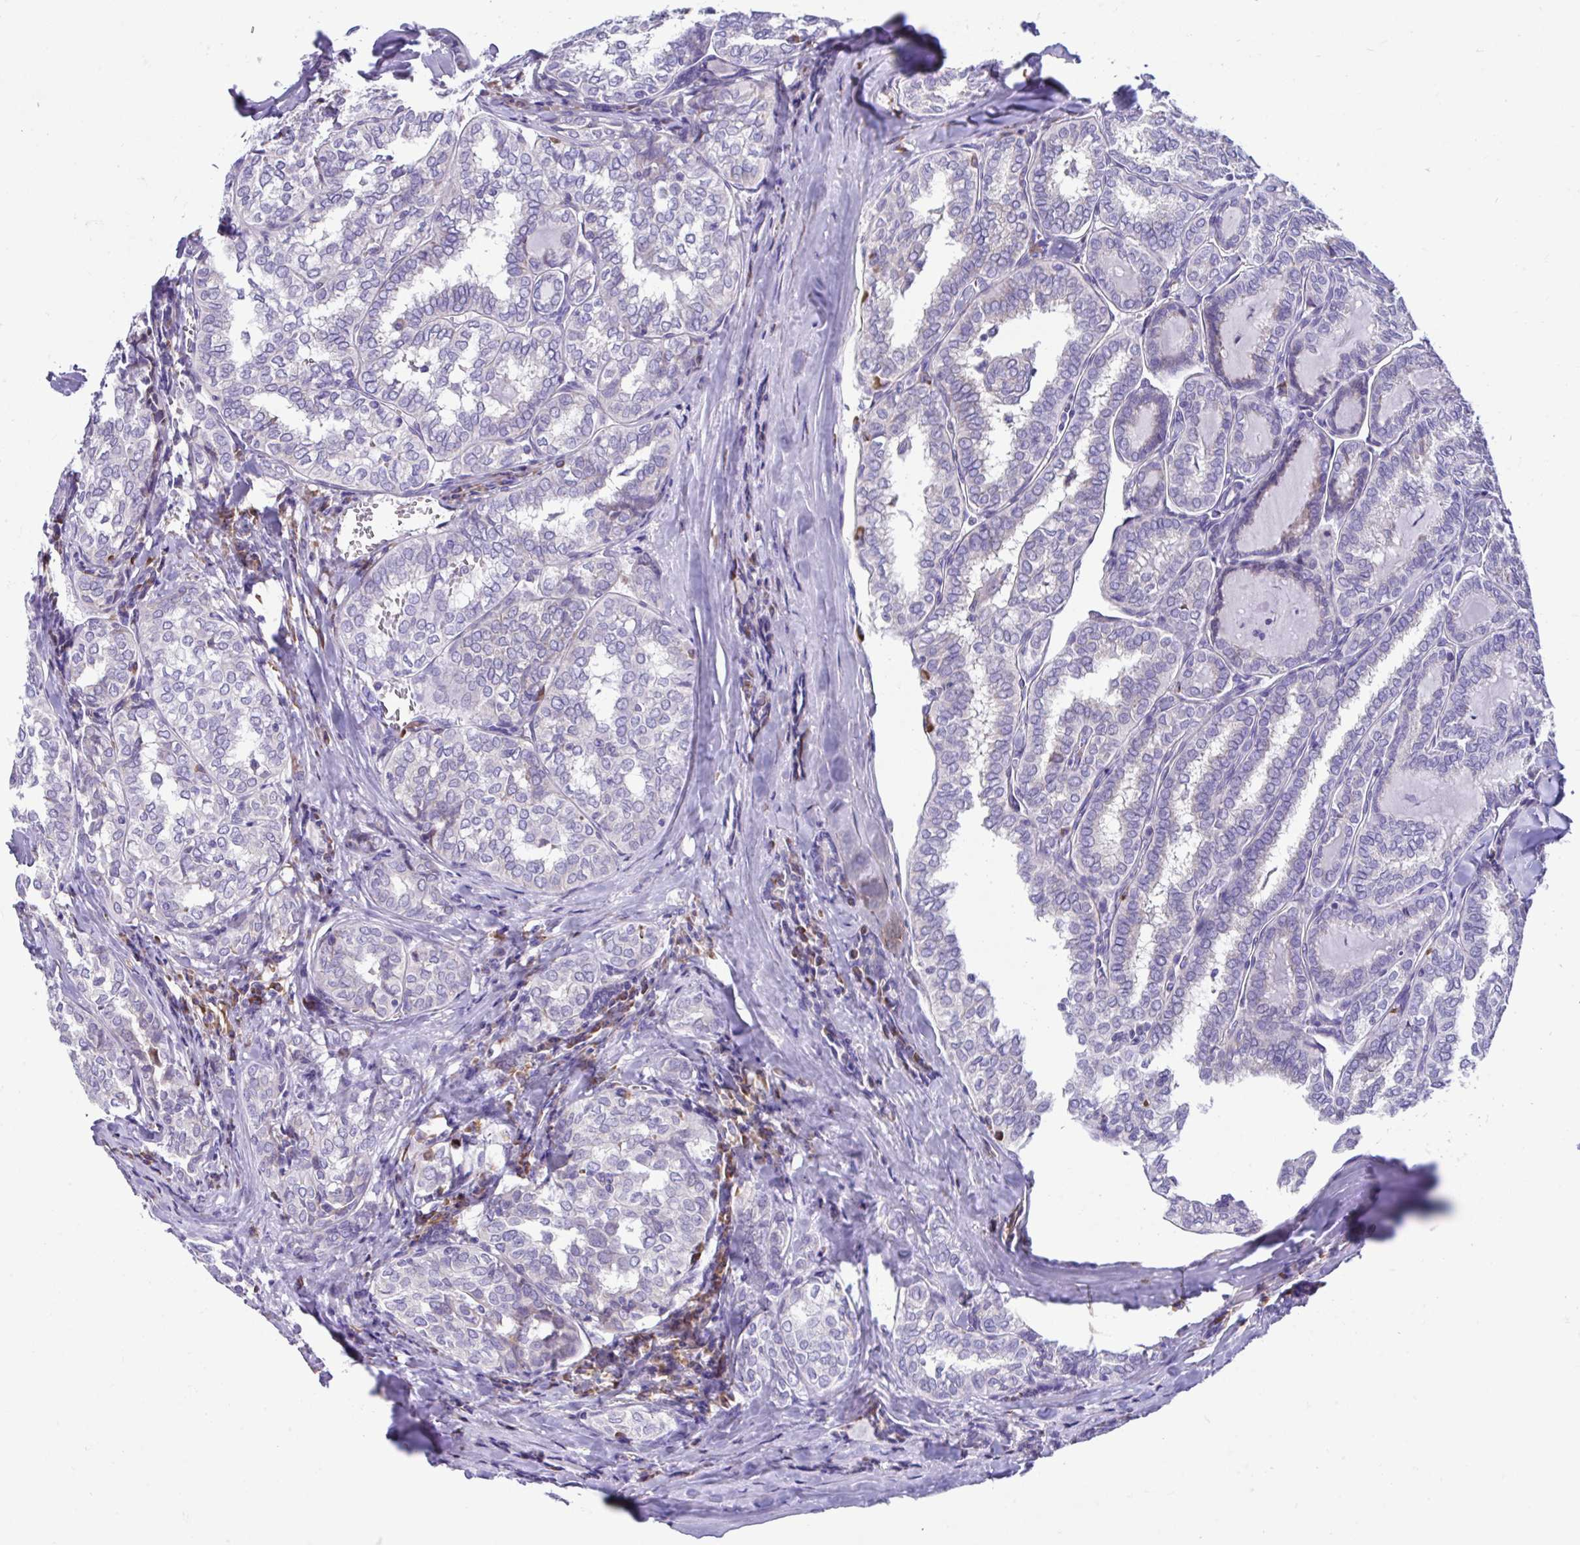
{"staining": {"intensity": "negative", "quantity": "none", "location": "none"}, "tissue": "thyroid cancer", "cell_type": "Tumor cells", "image_type": "cancer", "snomed": [{"axis": "morphology", "description": "Papillary adenocarcinoma, NOS"}, {"axis": "topography", "description": "Thyroid gland"}], "caption": "Tumor cells show no significant protein expression in thyroid cancer (papillary adenocarcinoma). The staining was performed using DAB to visualize the protein expression in brown, while the nuclei were stained in blue with hematoxylin (Magnification: 20x).", "gene": "RPL7", "patient": {"sex": "female", "age": 30}}